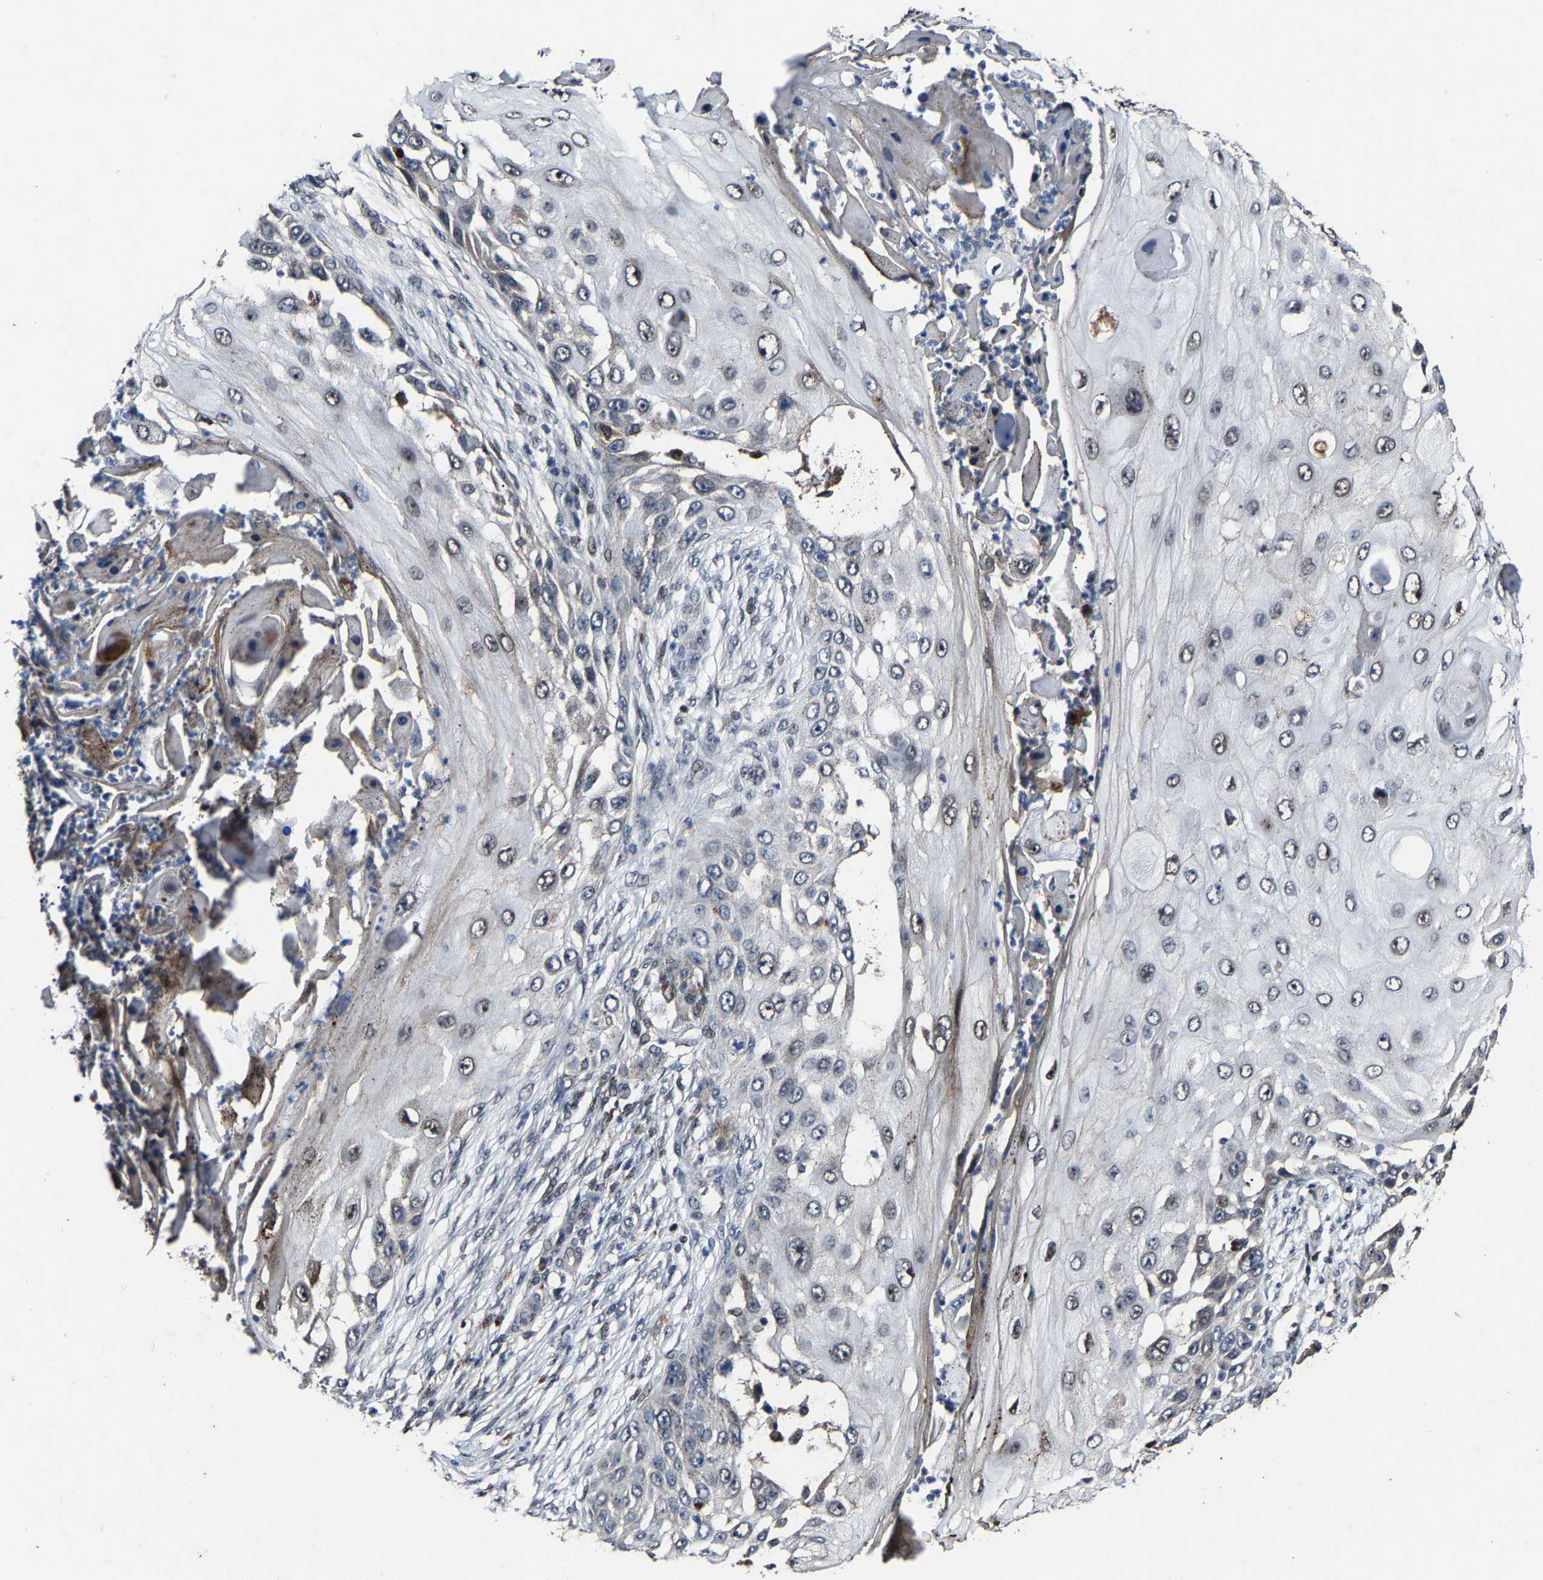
{"staining": {"intensity": "negative", "quantity": "none", "location": "none"}, "tissue": "skin cancer", "cell_type": "Tumor cells", "image_type": "cancer", "snomed": [{"axis": "morphology", "description": "Squamous cell carcinoma, NOS"}, {"axis": "topography", "description": "Skin"}], "caption": "Immunohistochemical staining of human skin cancer shows no significant staining in tumor cells. The staining was performed using DAB to visualize the protein expression in brown, while the nuclei were stained in blue with hematoxylin (Magnification: 20x).", "gene": "LSM8", "patient": {"sex": "female", "age": 44}}